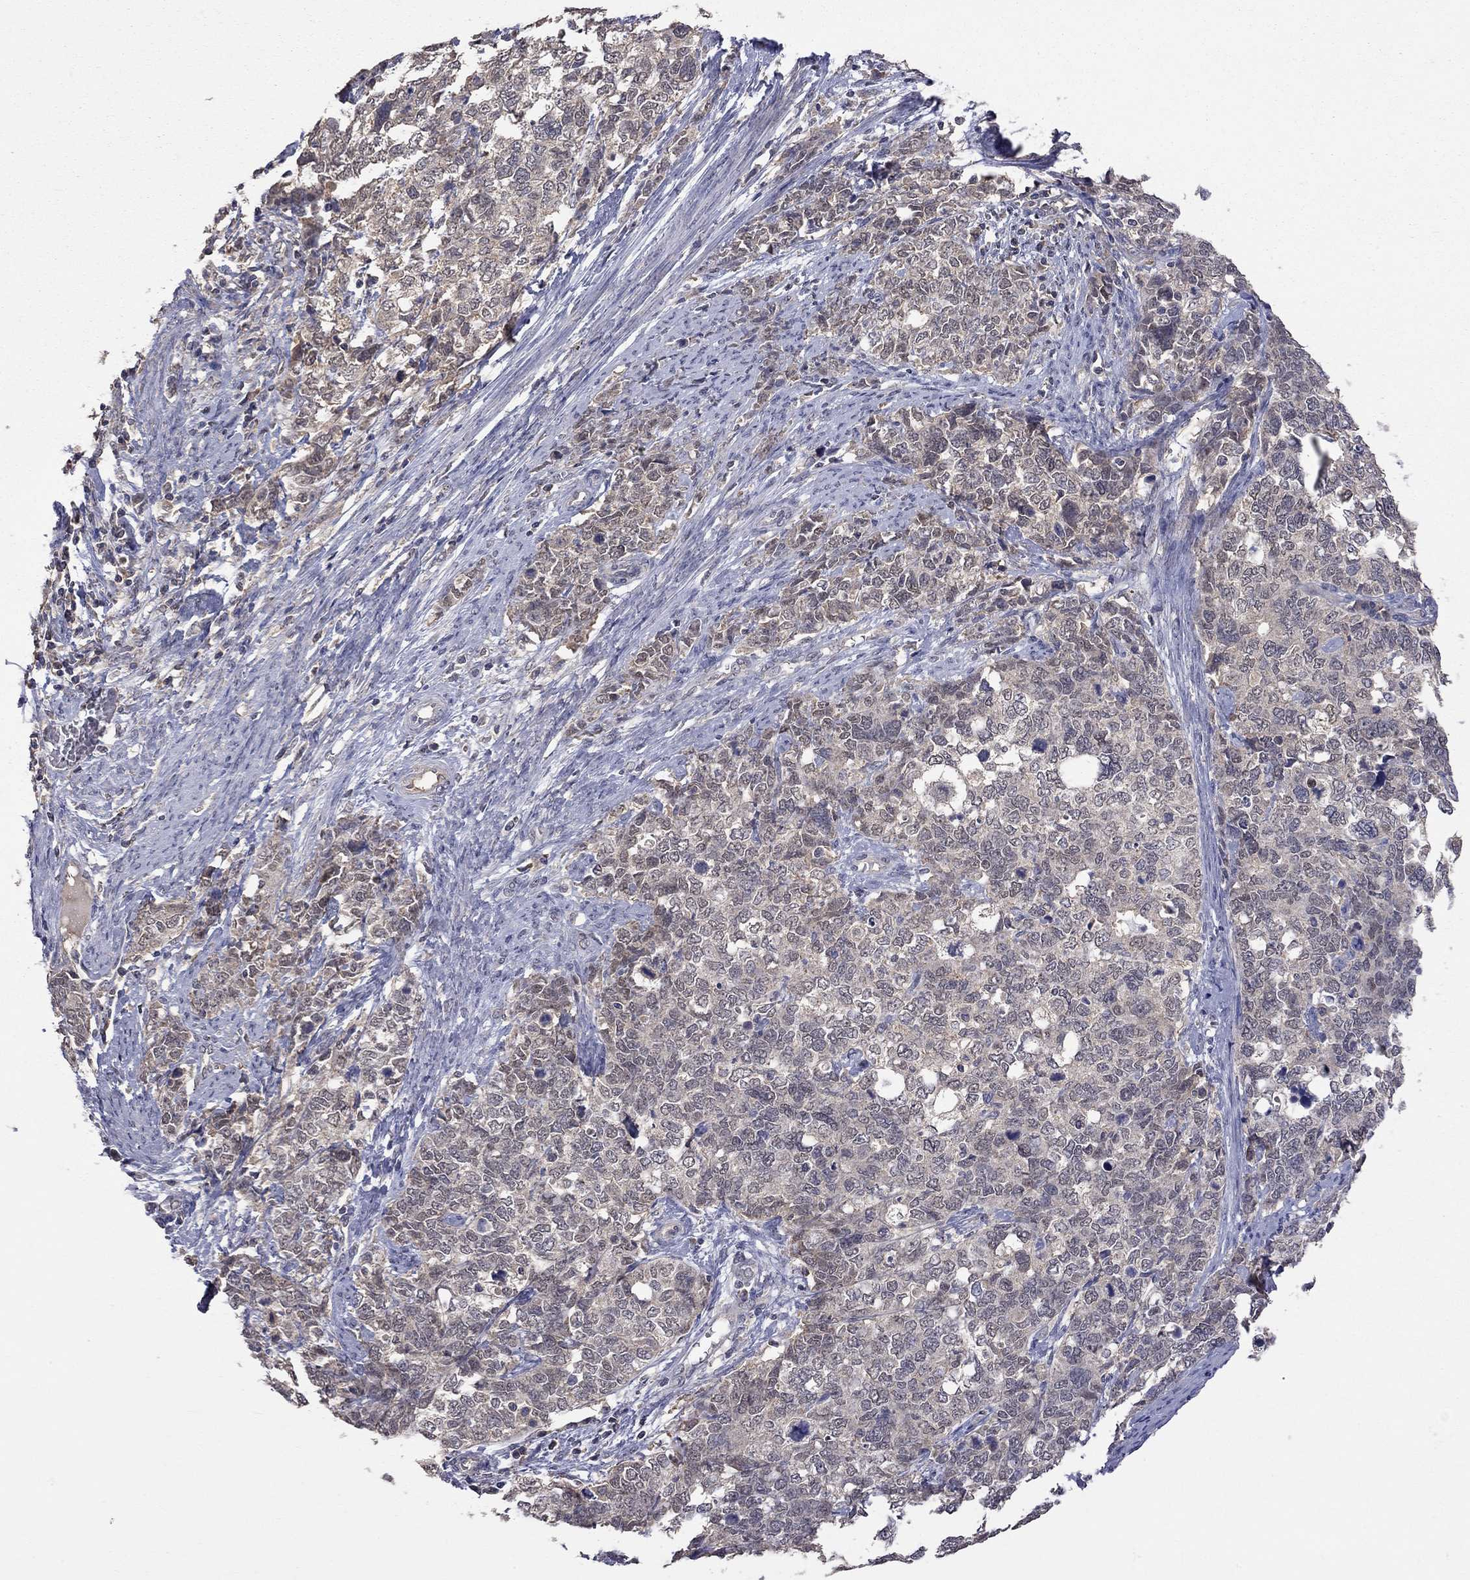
{"staining": {"intensity": "weak", "quantity": "25%-75%", "location": "cytoplasmic/membranous"}, "tissue": "cervical cancer", "cell_type": "Tumor cells", "image_type": "cancer", "snomed": [{"axis": "morphology", "description": "Squamous cell carcinoma, NOS"}, {"axis": "topography", "description": "Cervix"}], "caption": "Weak cytoplasmic/membranous expression for a protein is appreciated in approximately 25%-75% of tumor cells of cervical cancer using IHC.", "gene": "HTR6", "patient": {"sex": "female", "age": 63}}